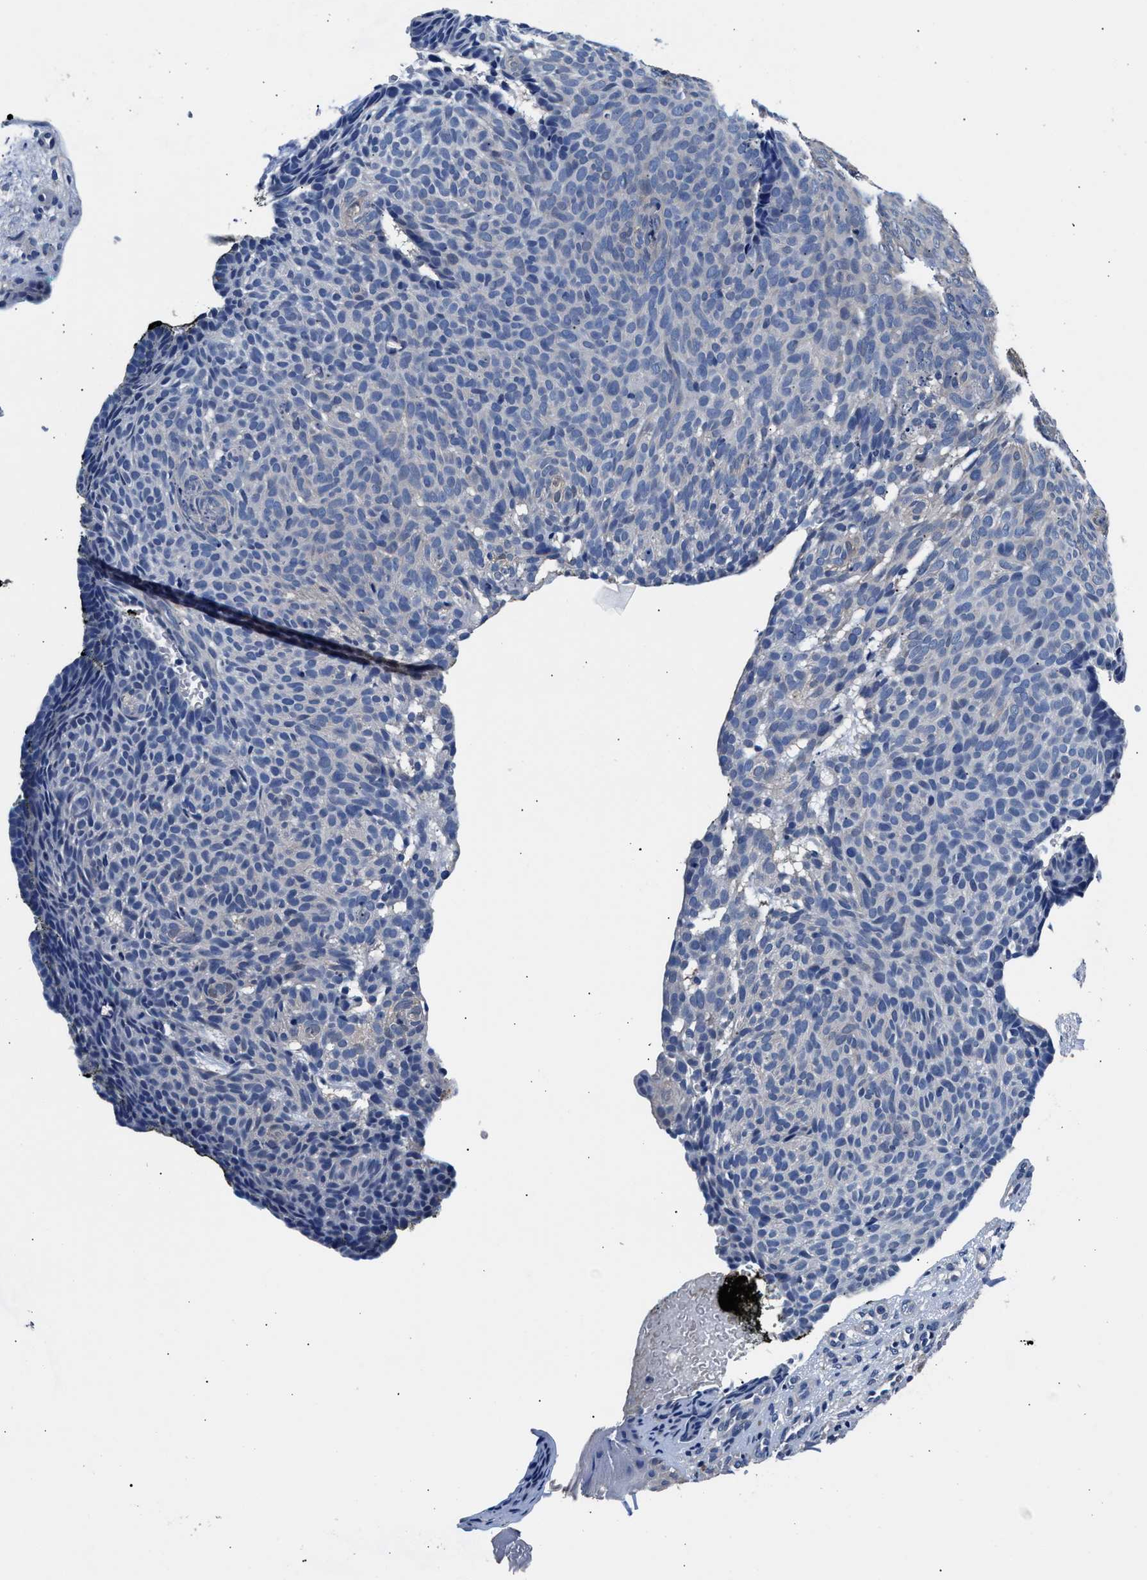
{"staining": {"intensity": "negative", "quantity": "none", "location": "none"}, "tissue": "skin cancer", "cell_type": "Tumor cells", "image_type": "cancer", "snomed": [{"axis": "morphology", "description": "Basal cell carcinoma"}, {"axis": "topography", "description": "Skin"}], "caption": "High magnification brightfield microscopy of skin cancer stained with DAB (brown) and counterstained with hematoxylin (blue): tumor cells show no significant staining.", "gene": "GSTM1", "patient": {"sex": "male", "age": 61}}